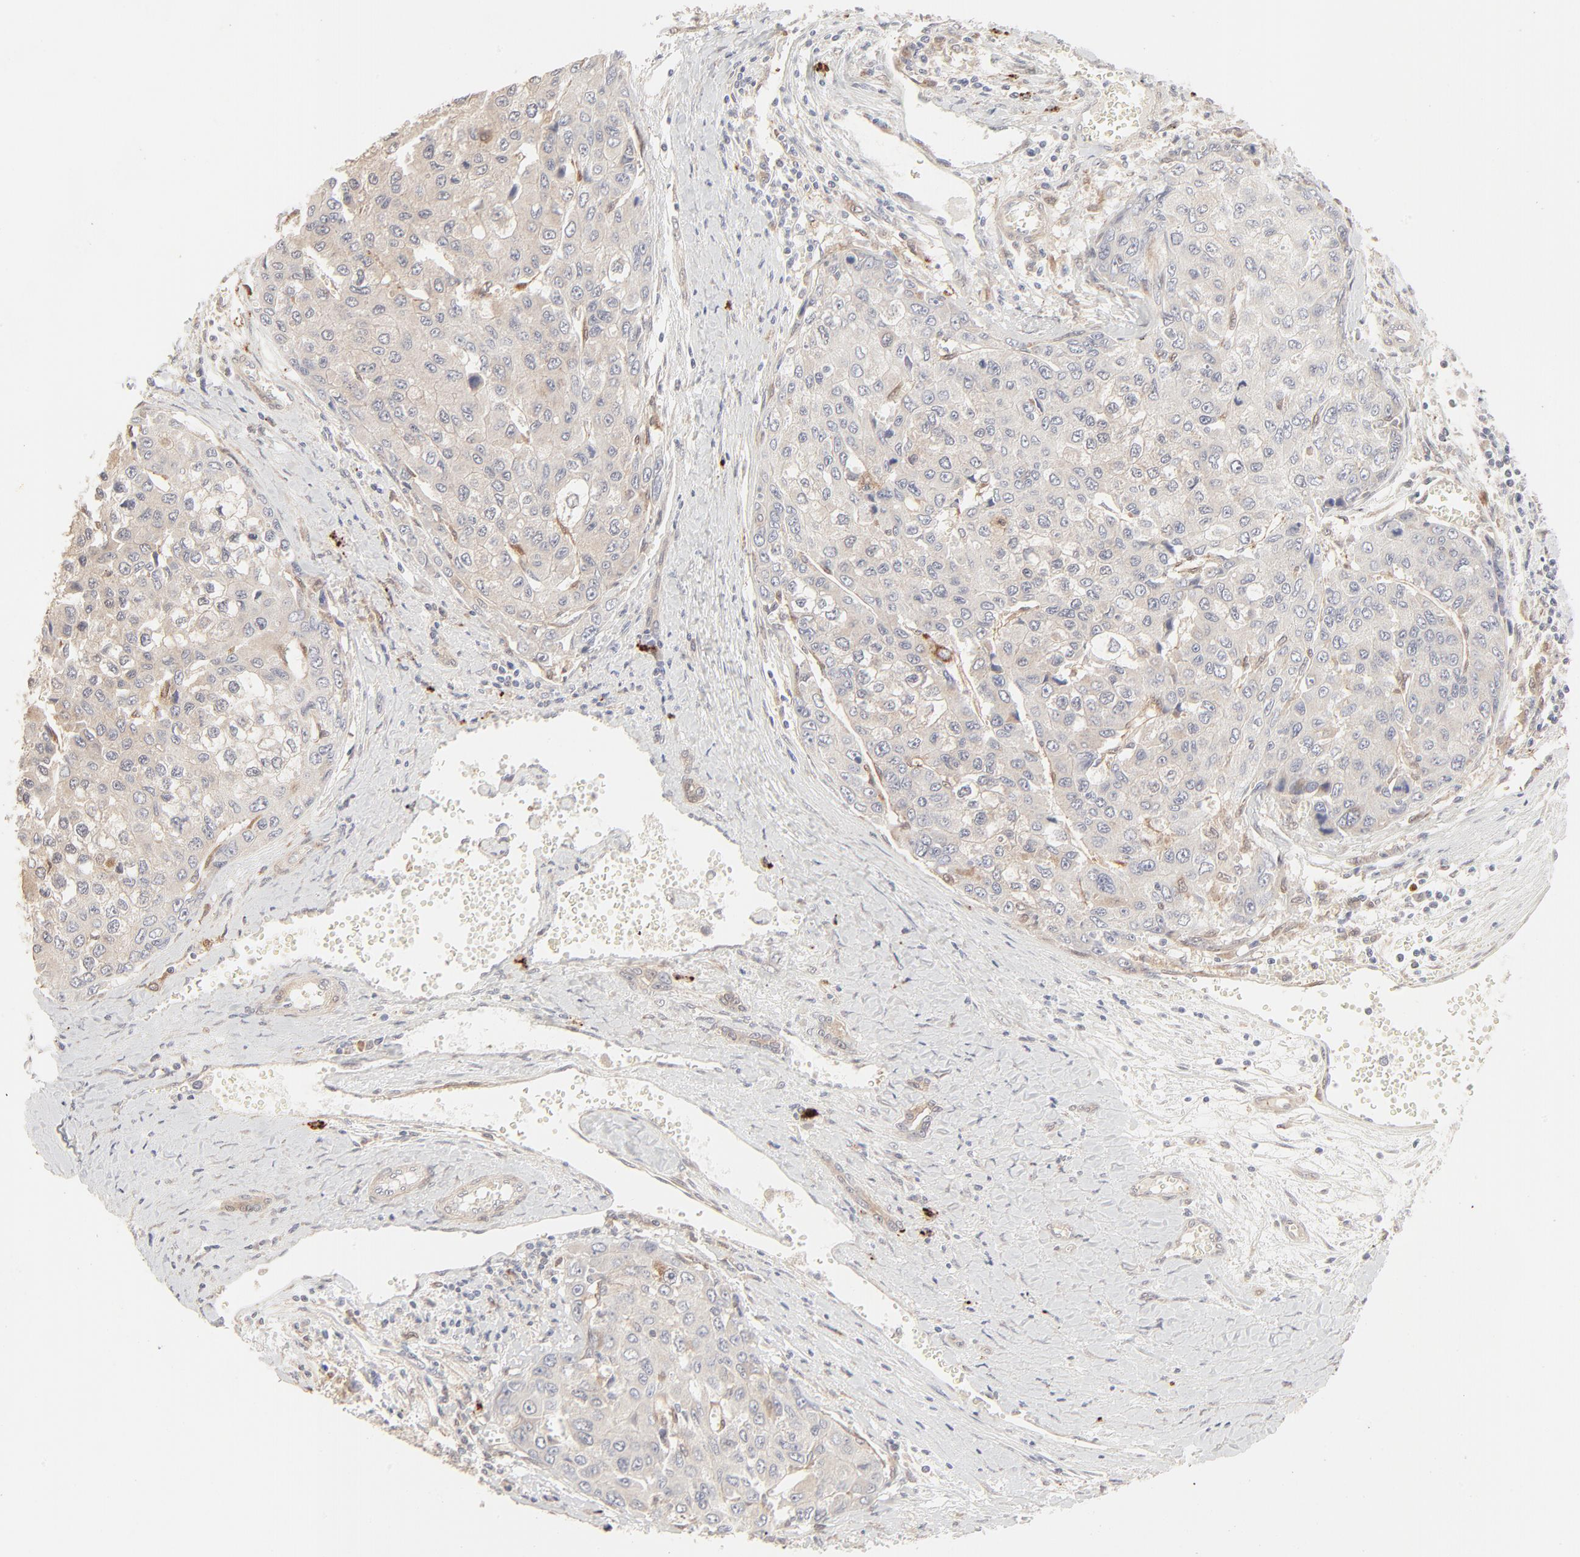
{"staining": {"intensity": "negative", "quantity": "none", "location": "none"}, "tissue": "liver cancer", "cell_type": "Tumor cells", "image_type": "cancer", "snomed": [{"axis": "morphology", "description": "Carcinoma, Hepatocellular, NOS"}, {"axis": "topography", "description": "Liver"}], "caption": "There is no significant staining in tumor cells of liver hepatocellular carcinoma.", "gene": "LGALS2", "patient": {"sex": "female", "age": 66}}